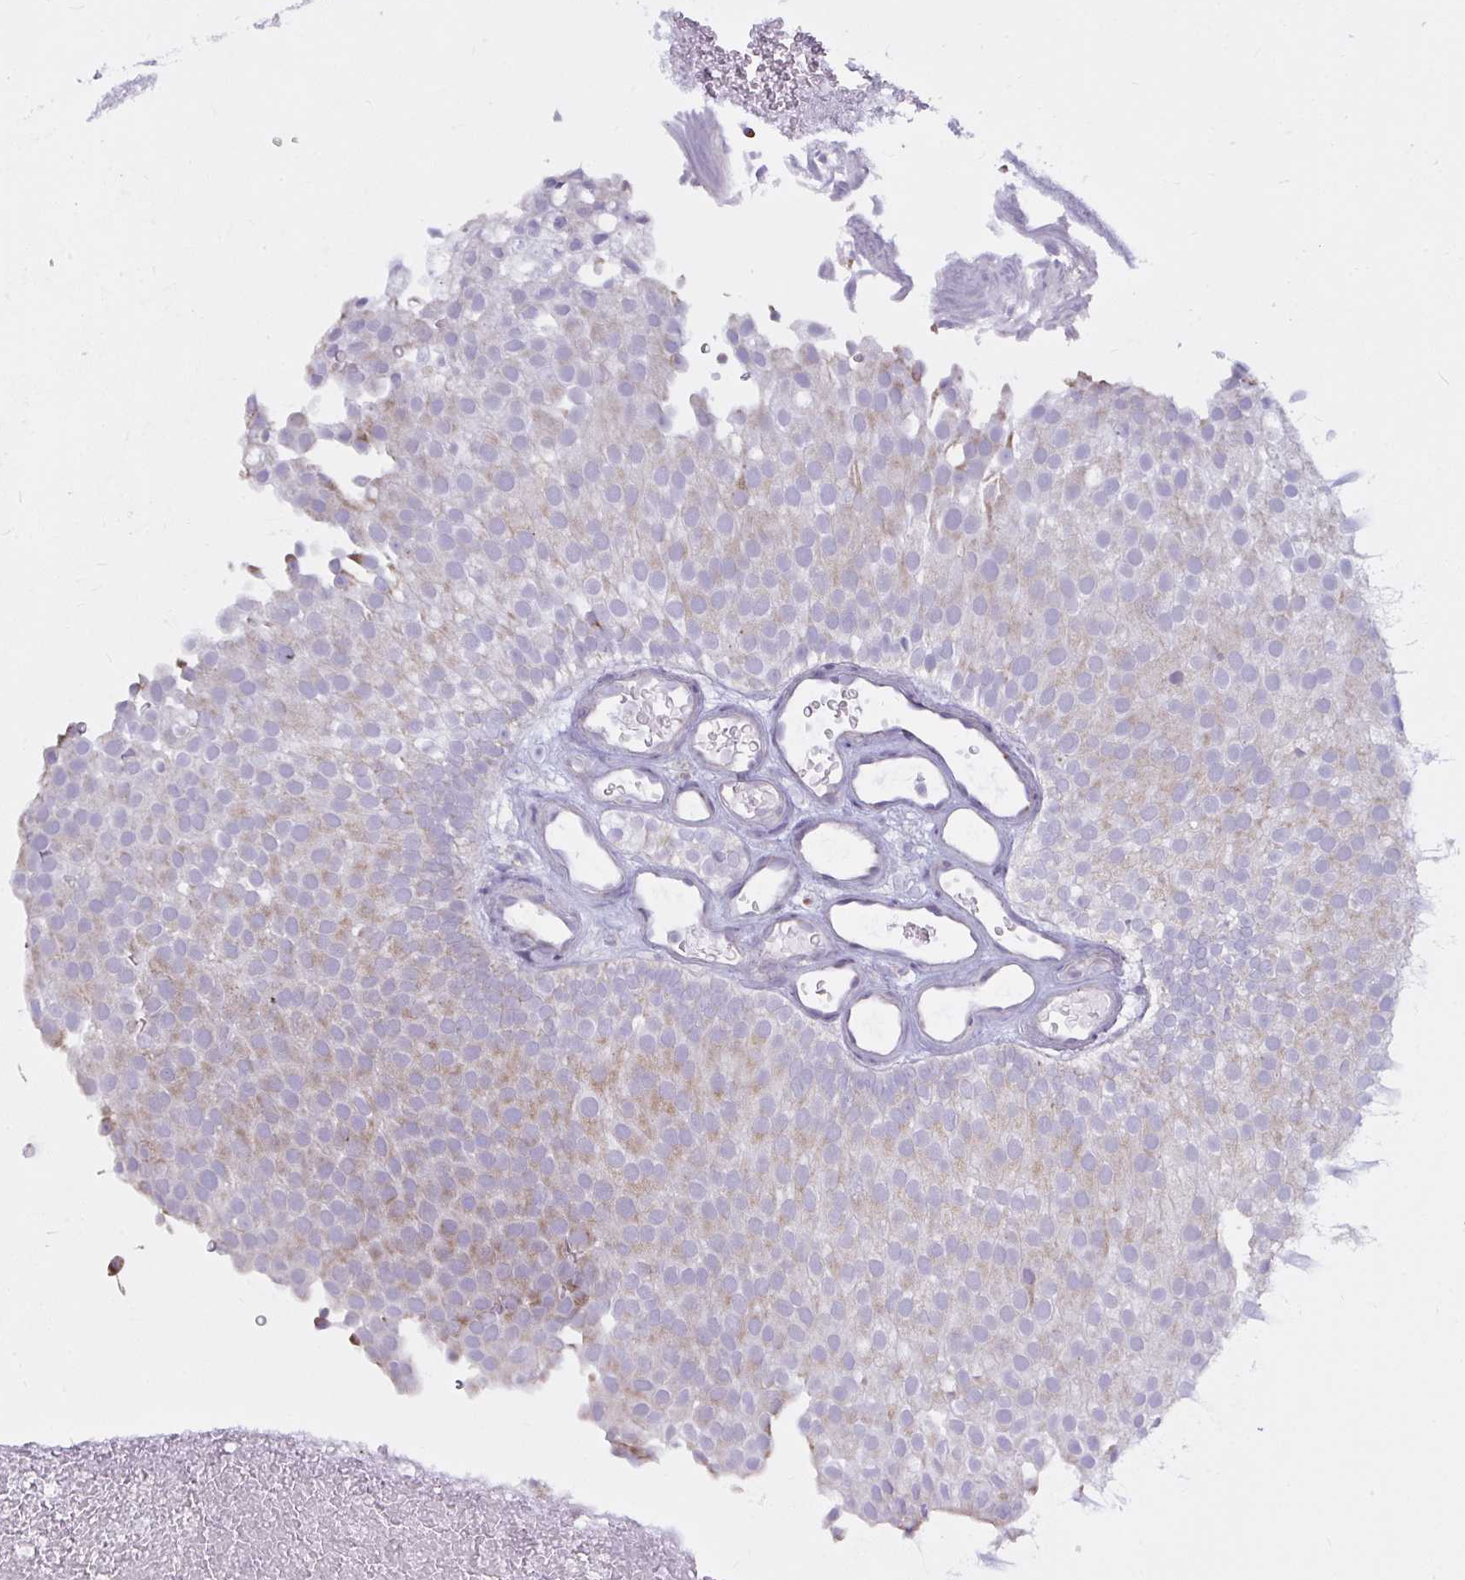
{"staining": {"intensity": "weak", "quantity": "25%-75%", "location": "cytoplasmic/membranous"}, "tissue": "urothelial cancer", "cell_type": "Tumor cells", "image_type": "cancer", "snomed": [{"axis": "morphology", "description": "Urothelial carcinoma, Low grade"}, {"axis": "topography", "description": "Urinary bladder"}], "caption": "Human urothelial carcinoma (low-grade) stained with a protein marker demonstrates weak staining in tumor cells.", "gene": "ATG9A", "patient": {"sex": "male", "age": 78}}